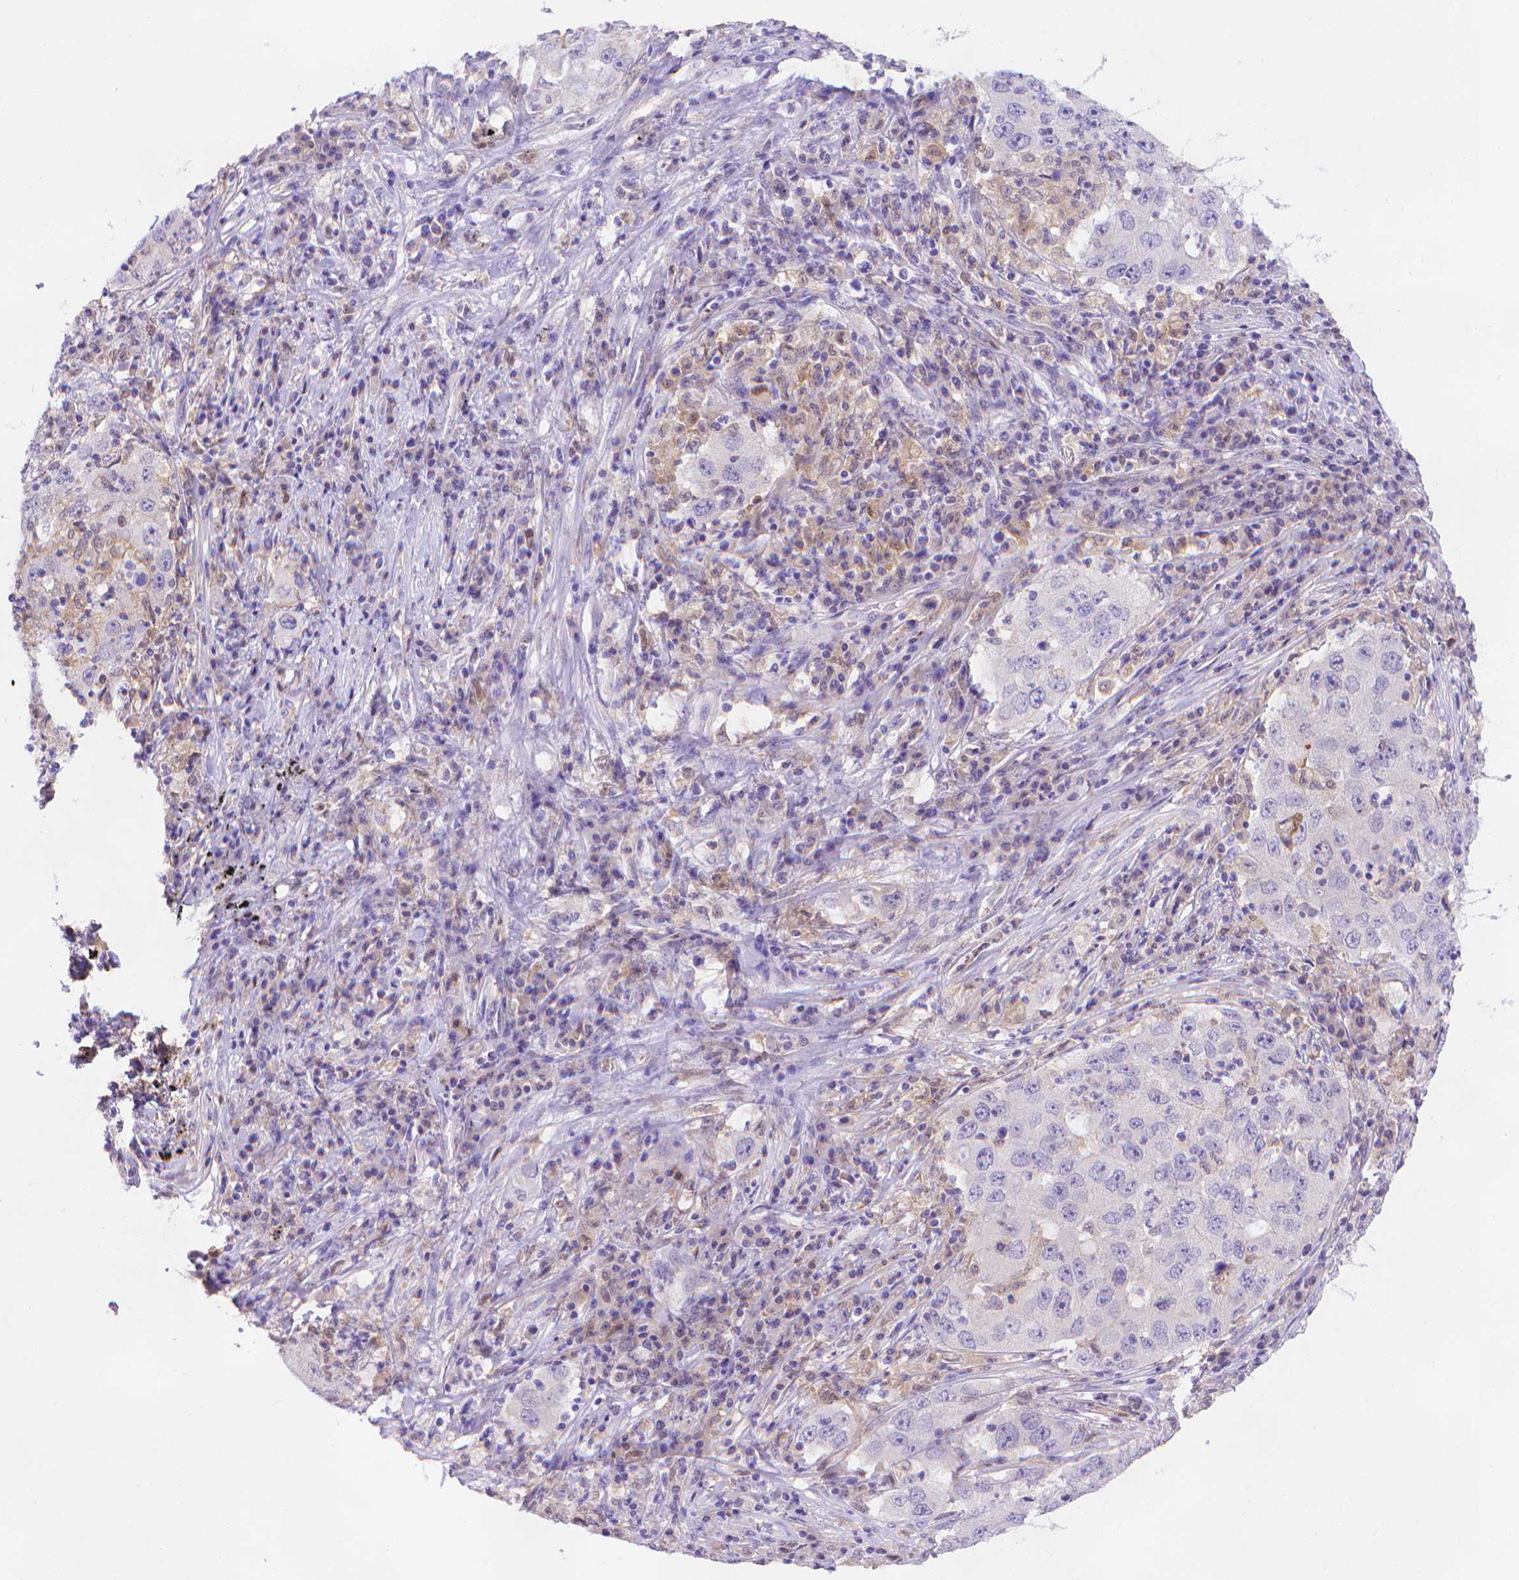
{"staining": {"intensity": "negative", "quantity": "none", "location": "none"}, "tissue": "lung cancer", "cell_type": "Tumor cells", "image_type": "cancer", "snomed": [{"axis": "morphology", "description": "Adenocarcinoma, NOS"}, {"axis": "topography", "description": "Lung"}], "caption": "Immunohistochemistry histopathology image of lung cancer (adenocarcinoma) stained for a protein (brown), which shows no positivity in tumor cells. Nuclei are stained in blue.", "gene": "FGD2", "patient": {"sex": "male", "age": 73}}